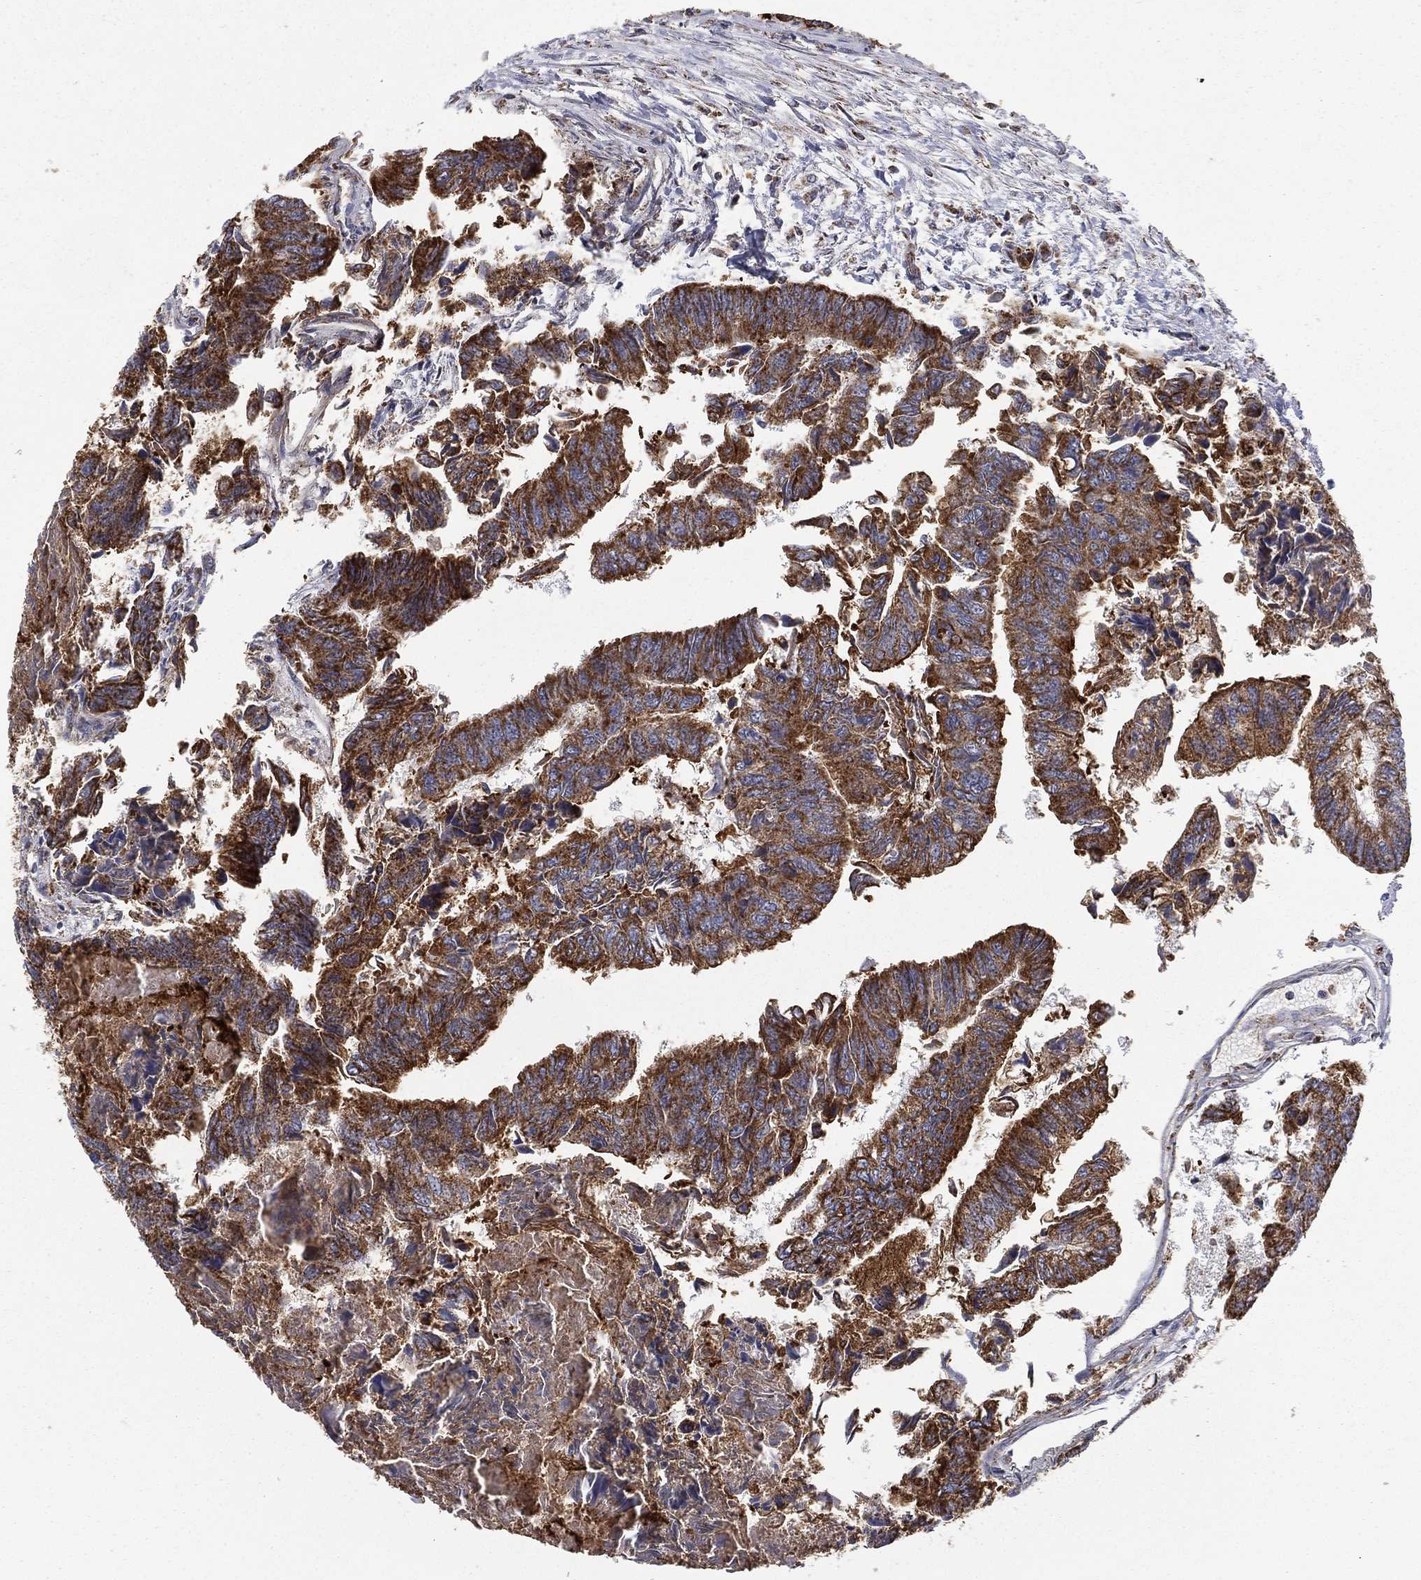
{"staining": {"intensity": "strong", "quantity": ">75%", "location": "cytoplasmic/membranous"}, "tissue": "colorectal cancer", "cell_type": "Tumor cells", "image_type": "cancer", "snomed": [{"axis": "morphology", "description": "Adenocarcinoma, NOS"}, {"axis": "topography", "description": "Colon"}], "caption": "Protein expression by IHC displays strong cytoplasmic/membranous expression in about >75% of tumor cells in colorectal cancer.", "gene": "RIN3", "patient": {"sex": "female", "age": 65}}